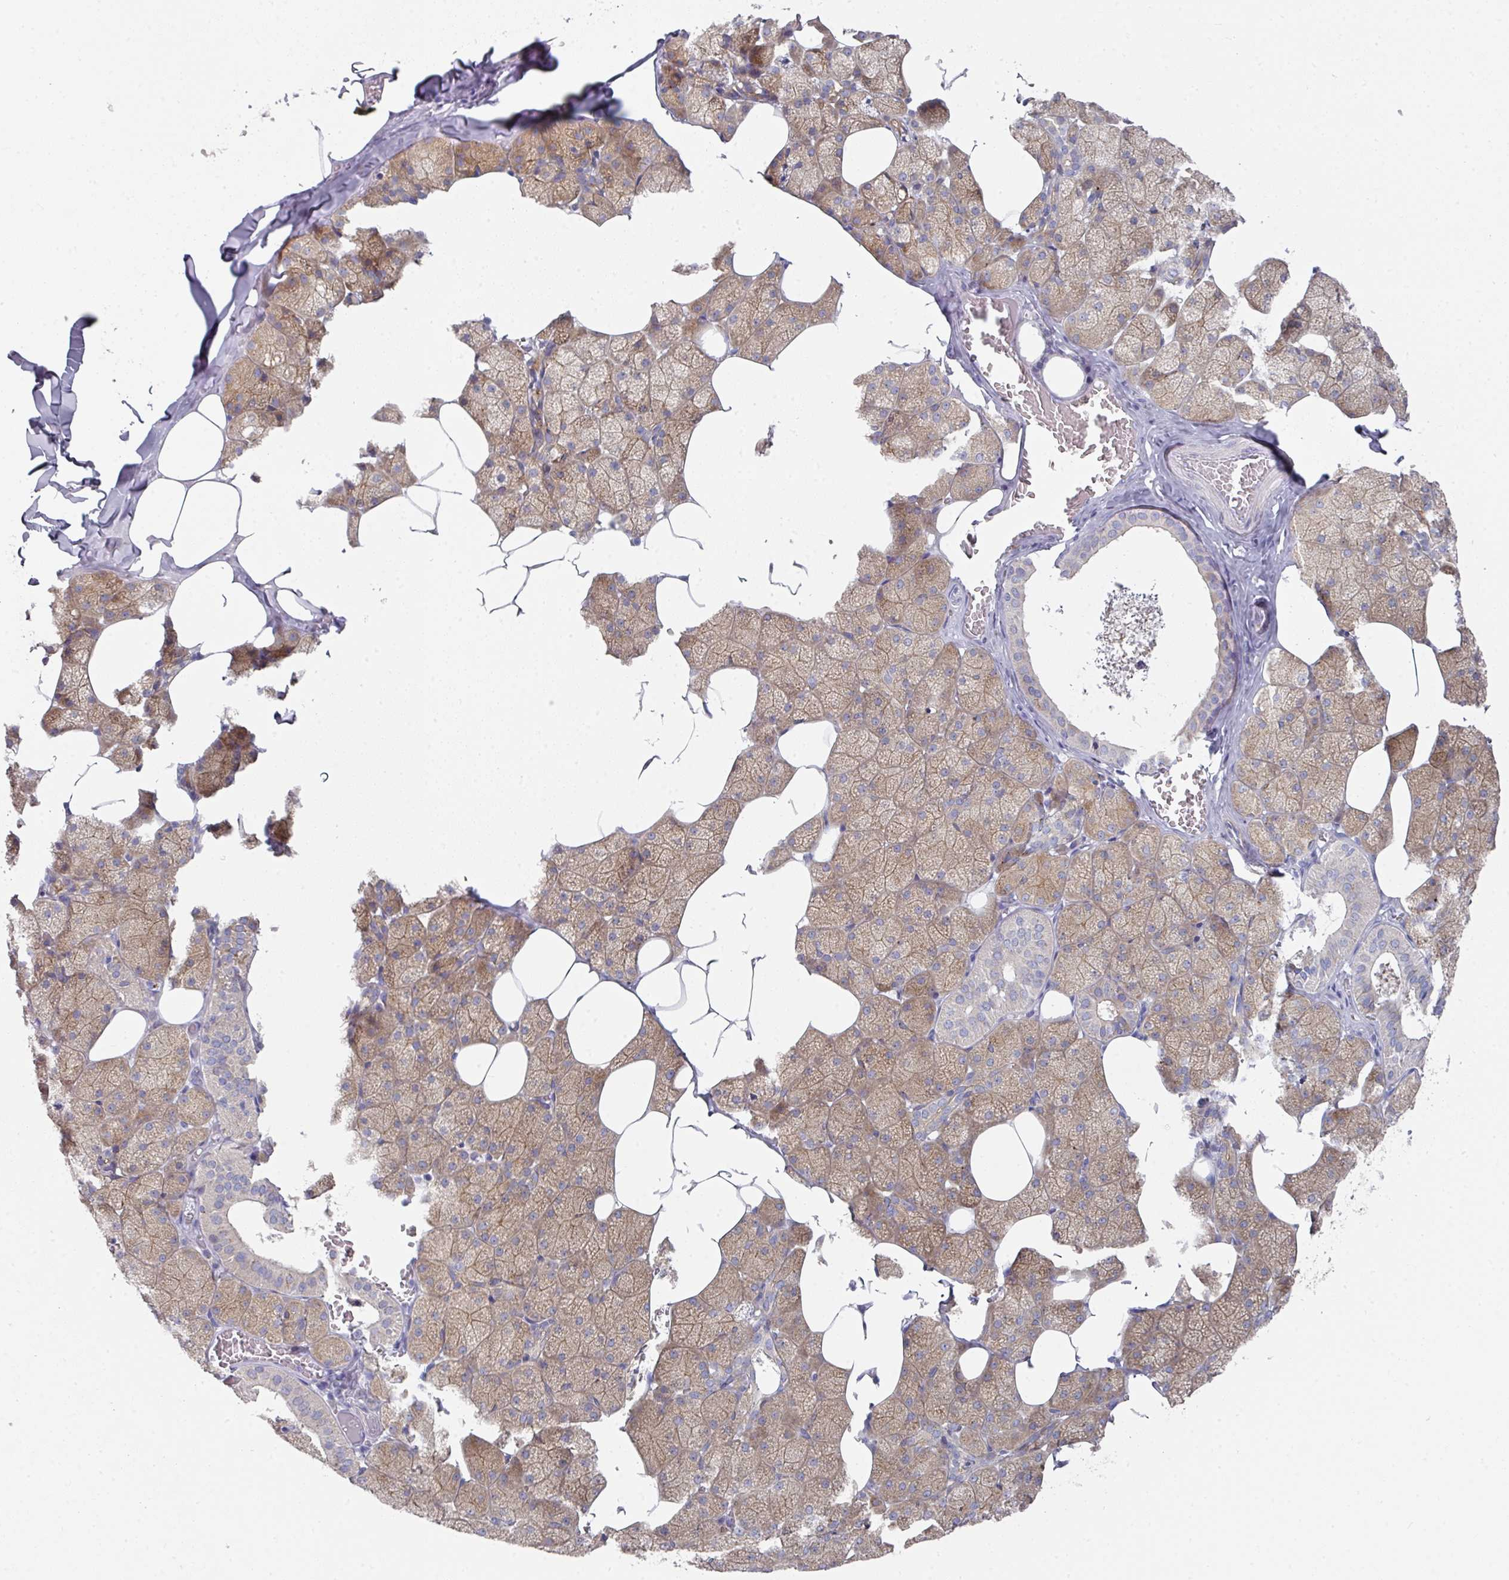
{"staining": {"intensity": "moderate", "quantity": ">75%", "location": "cytoplasmic/membranous"}, "tissue": "salivary gland", "cell_type": "Glandular cells", "image_type": "normal", "snomed": [{"axis": "morphology", "description": "Normal tissue, NOS"}, {"axis": "topography", "description": "Salivary gland"}, {"axis": "topography", "description": "Peripheral nerve tissue"}], "caption": "Protein staining shows moderate cytoplasmic/membranous expression in approximately >75% of glandular cells in benign salivary gland. (Brightfield microscopy of DAB IHC at high magnification).", "gene": "NT5C1A", "patient": {"sex": "male", "age": 38}}